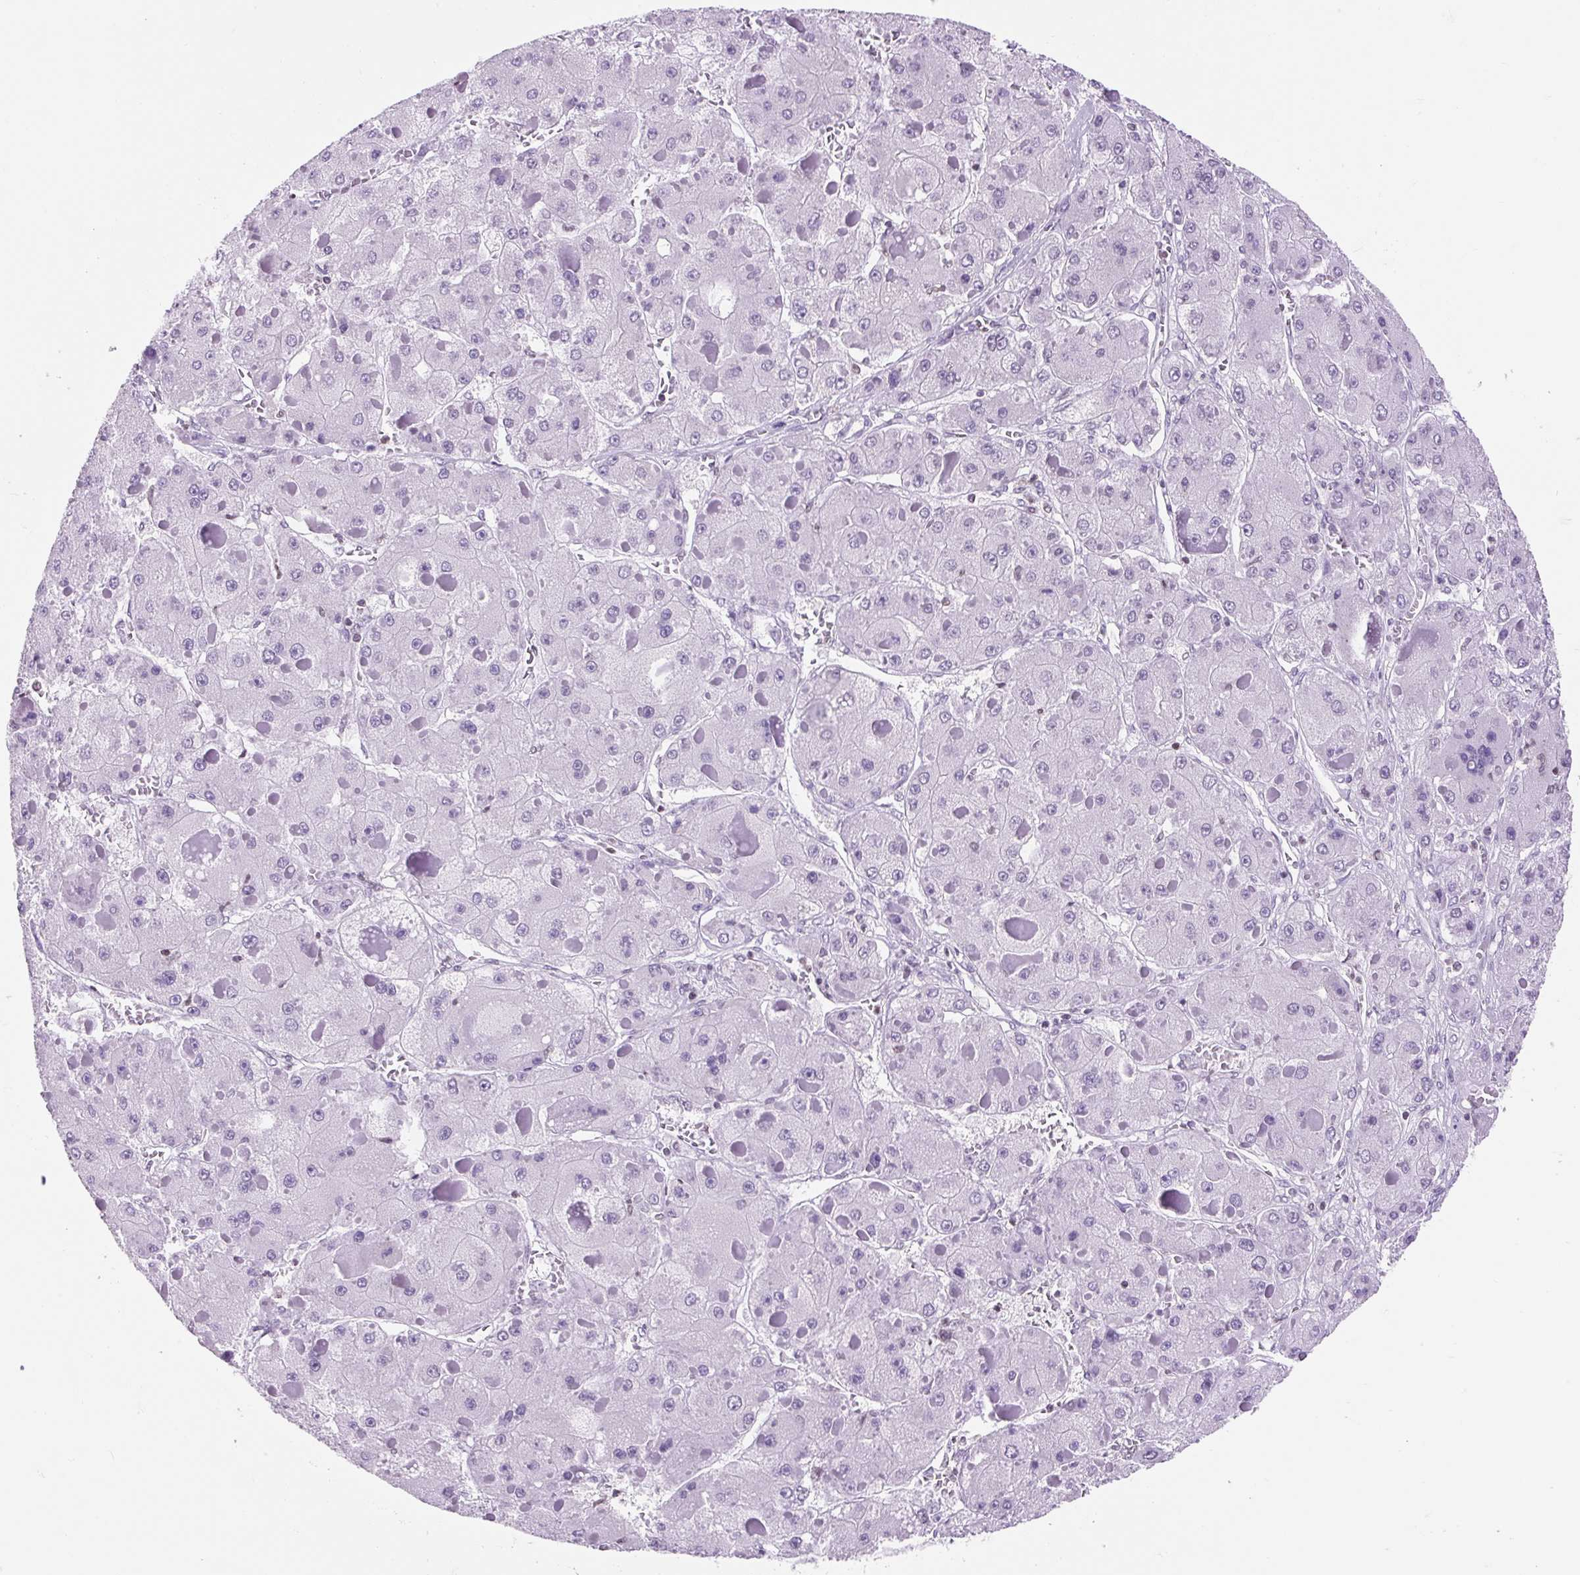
{"staining": {"intensity": "negative", "quantity": "none", "location": "none"}, "tissue": "liver cancer", "cell_type": "Tumor cells", "image_type": "cancer", "snomed": [{"axis": "morphology", "description": "Carcinoma, Hepatocellular, NOS"}, {"axis": "topography", "description": "Liver"}], "caption": "Immunohistochemistry image of liver cancer stained for a protein (brown), which demonstrates no staining in tumor cells. The staining is performed using DAB (3,3'-diaminobenzidine) brown chromogen with nuclei counter-stained in using hematoxylin.", "gene": "VPREB1", "patient": {"sex": "female", "age": 73}}